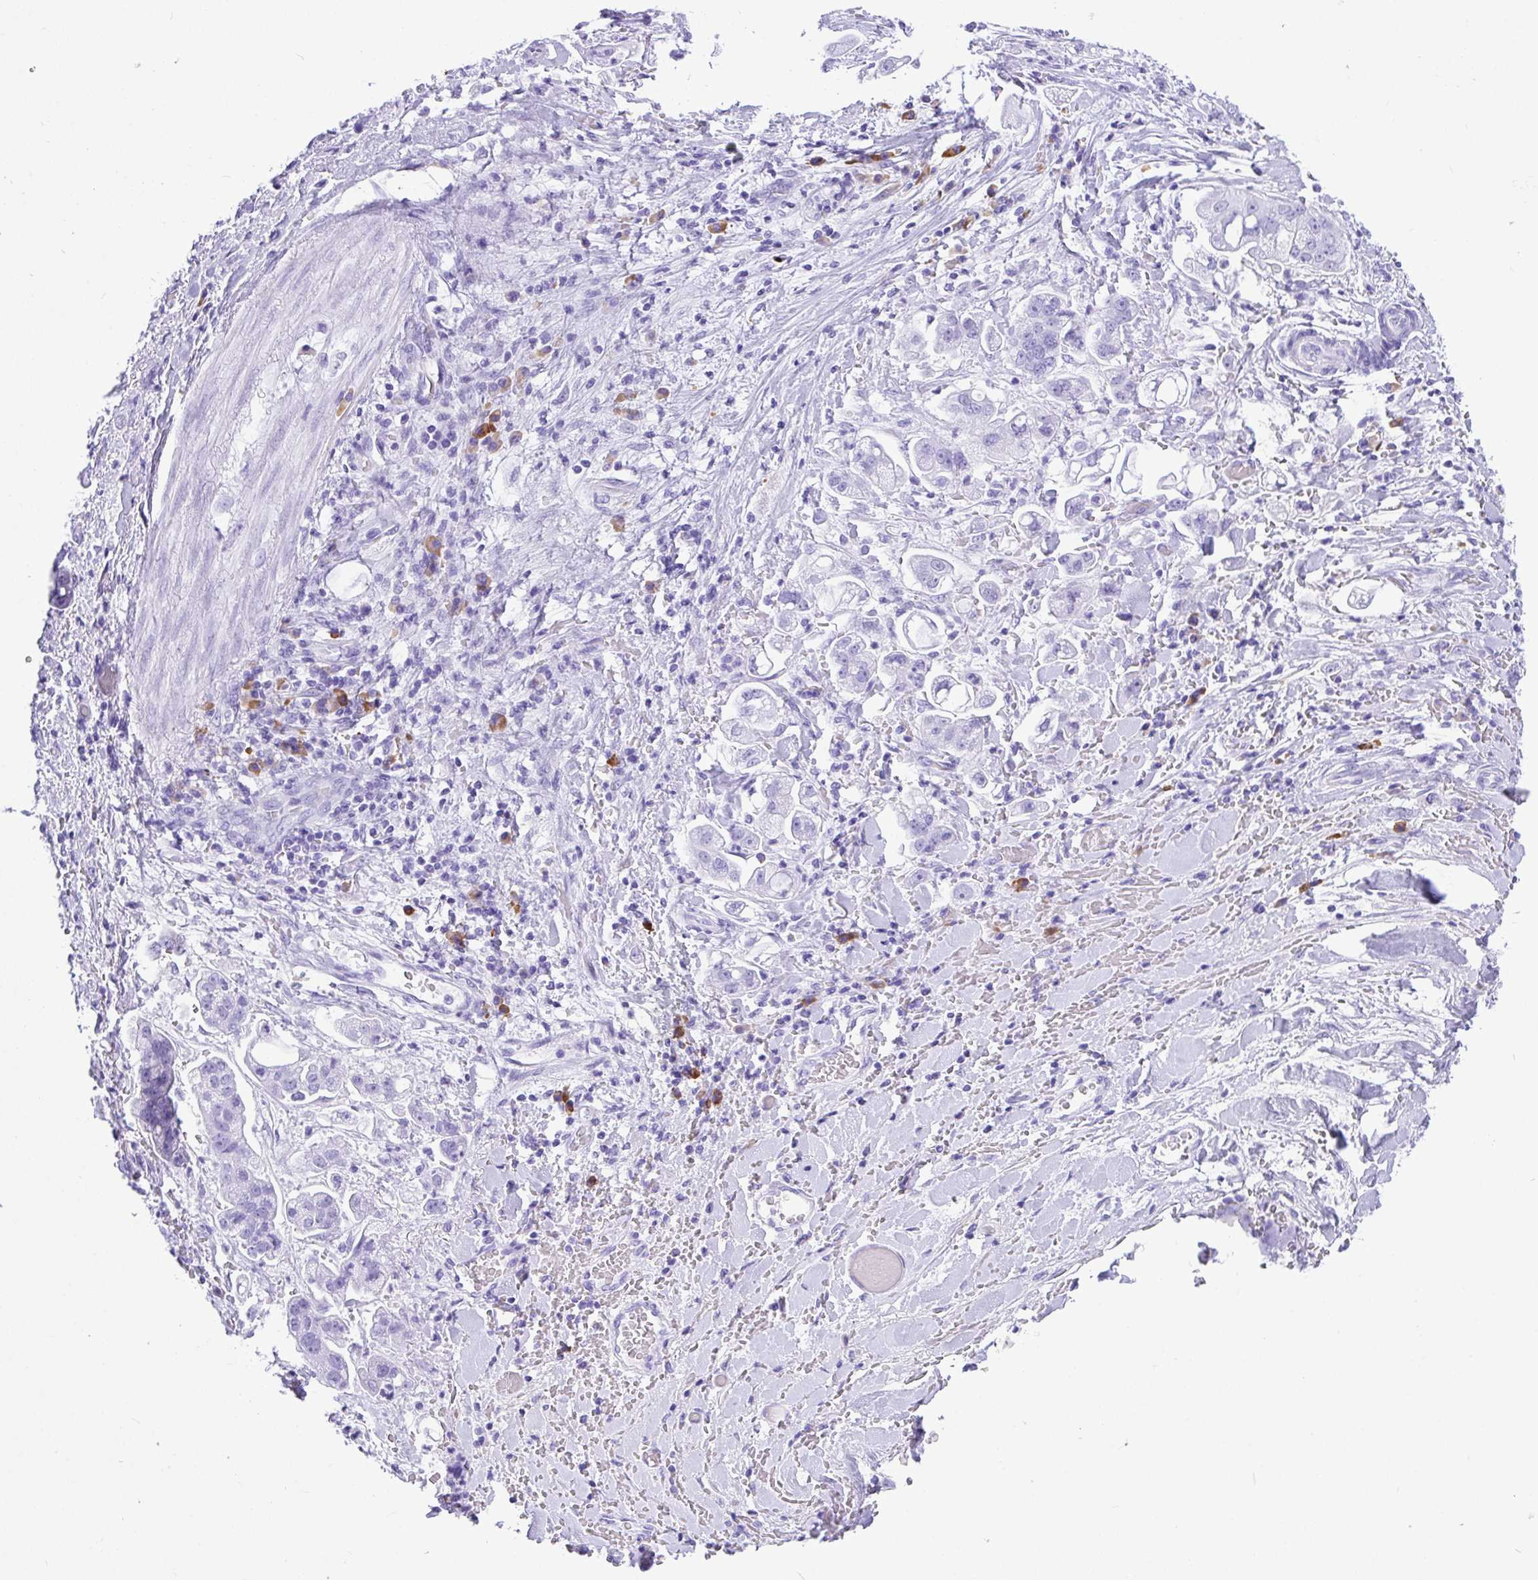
{"staining": {"intensity": "negative", "quantity": "none", "location": "none"}, "tissue": "stomach cancer", "cell_type": "Tumor cells", "image_type": "cancer", "snomed": [{"axis": "morphology", "description": "Adenocarcinoma, NOS"}, {"axis": "topography", "description": "Stomach"}], "caption": "IHC histopathology image of stomach cancer (adenocarcinoma) stained for a protein (brown), which shows no staining in tumor cells.", "gene": "BEST4", "patient": {"sex": "male", "age": 62}}